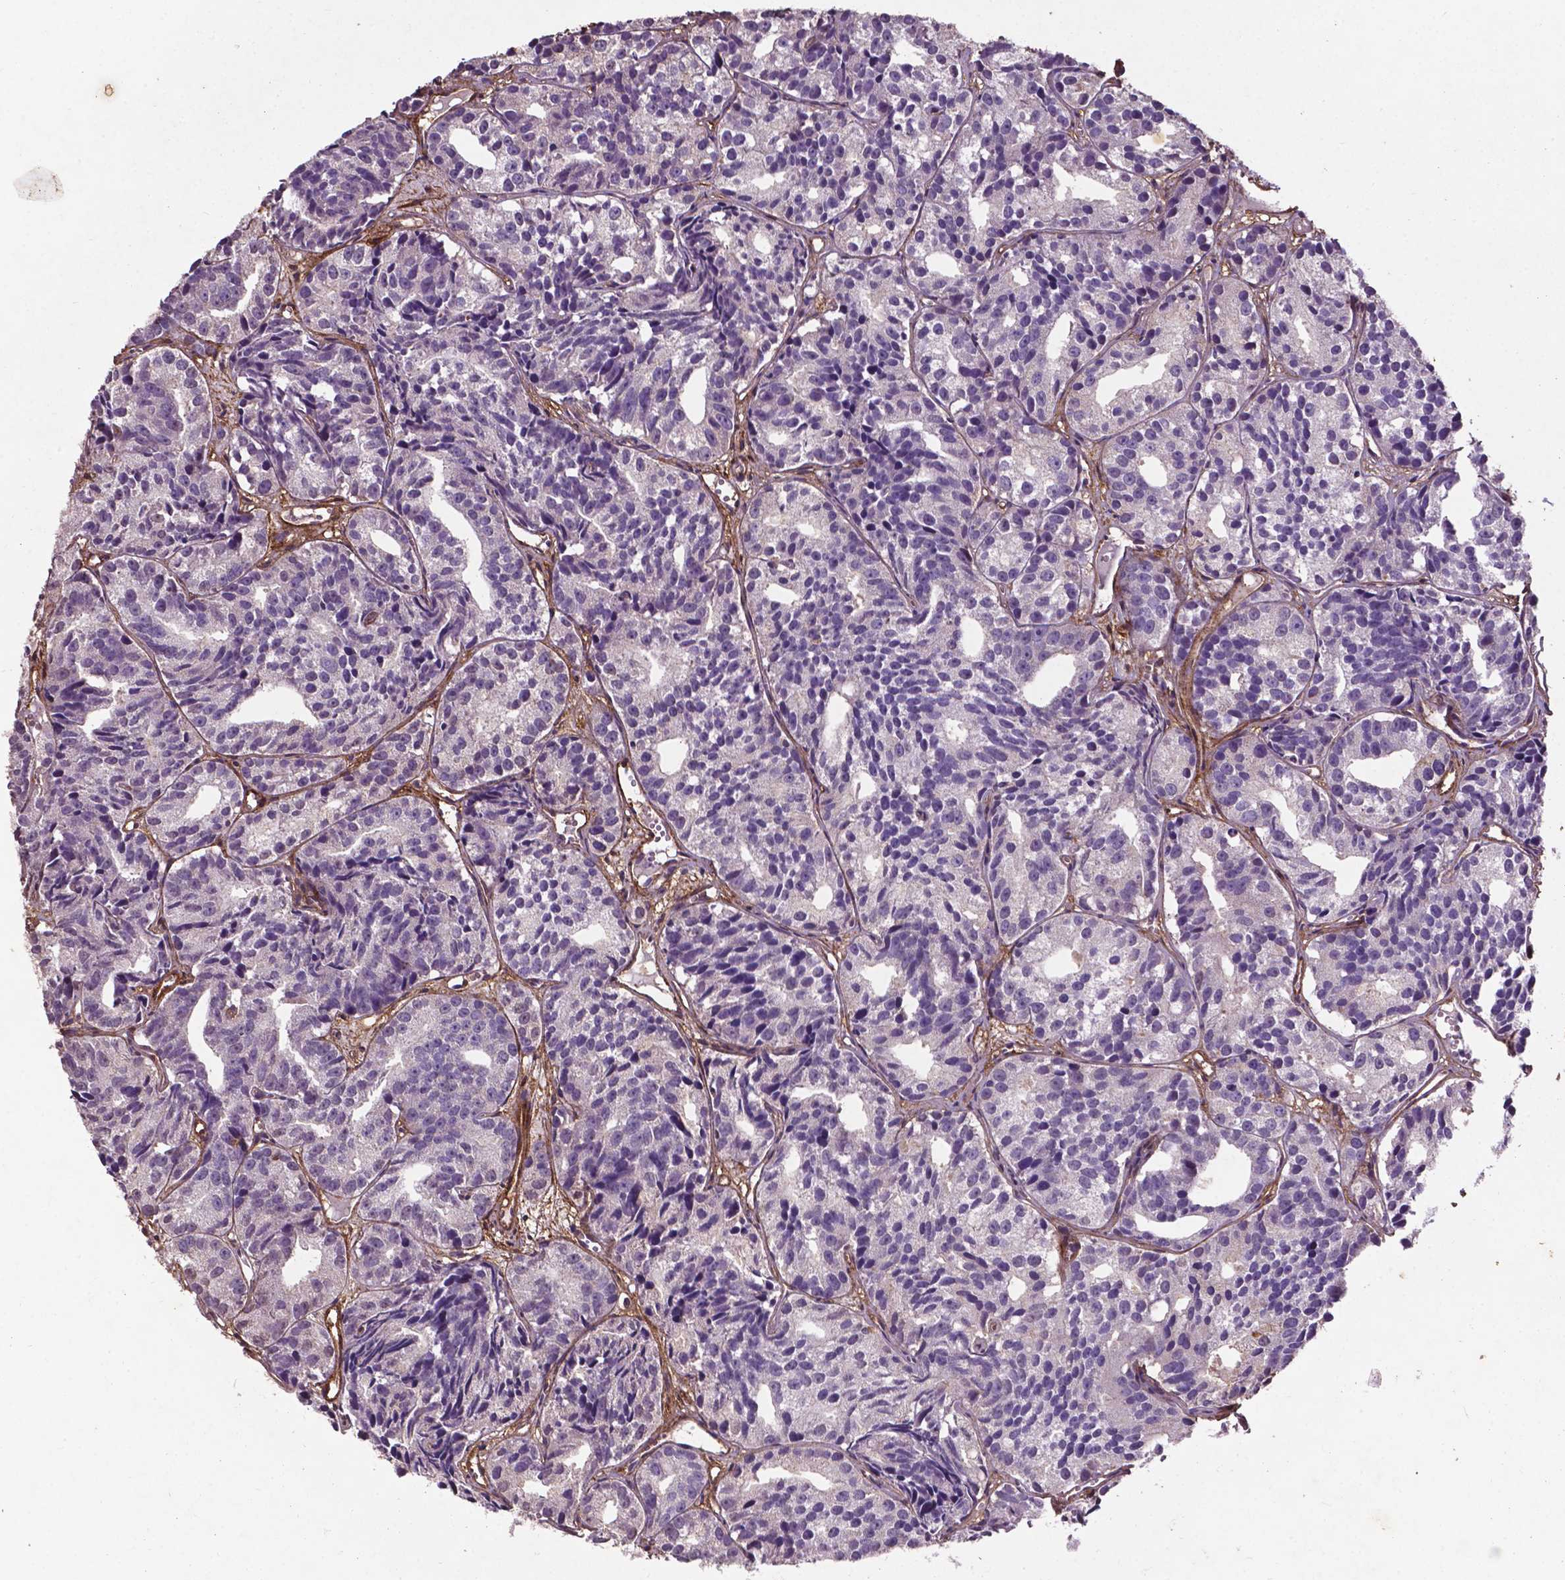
{"staining": {"intensity": "negative", "quantity": "none", "location": "none"}, "tissue": "prostate cancer", "cell_type": "Tumor cells", "image_type": "cancer", "snomed": [{"axis": "morphology", "description": "Adenocarcinoma, High grade"}, {"axis": "topography", "description": "Prostate"}], "caption": "Immunohistochemical staining of prostate high-grade adenocarcinoma shows no significant positivity in tumor cells. (DAB (3,3'-diaminobenzidine) immunohistochemistry (IHC) with hematoxylin counter stain).", "gene": "RRAS", "patient": {"sex": "male", "age": 77}}